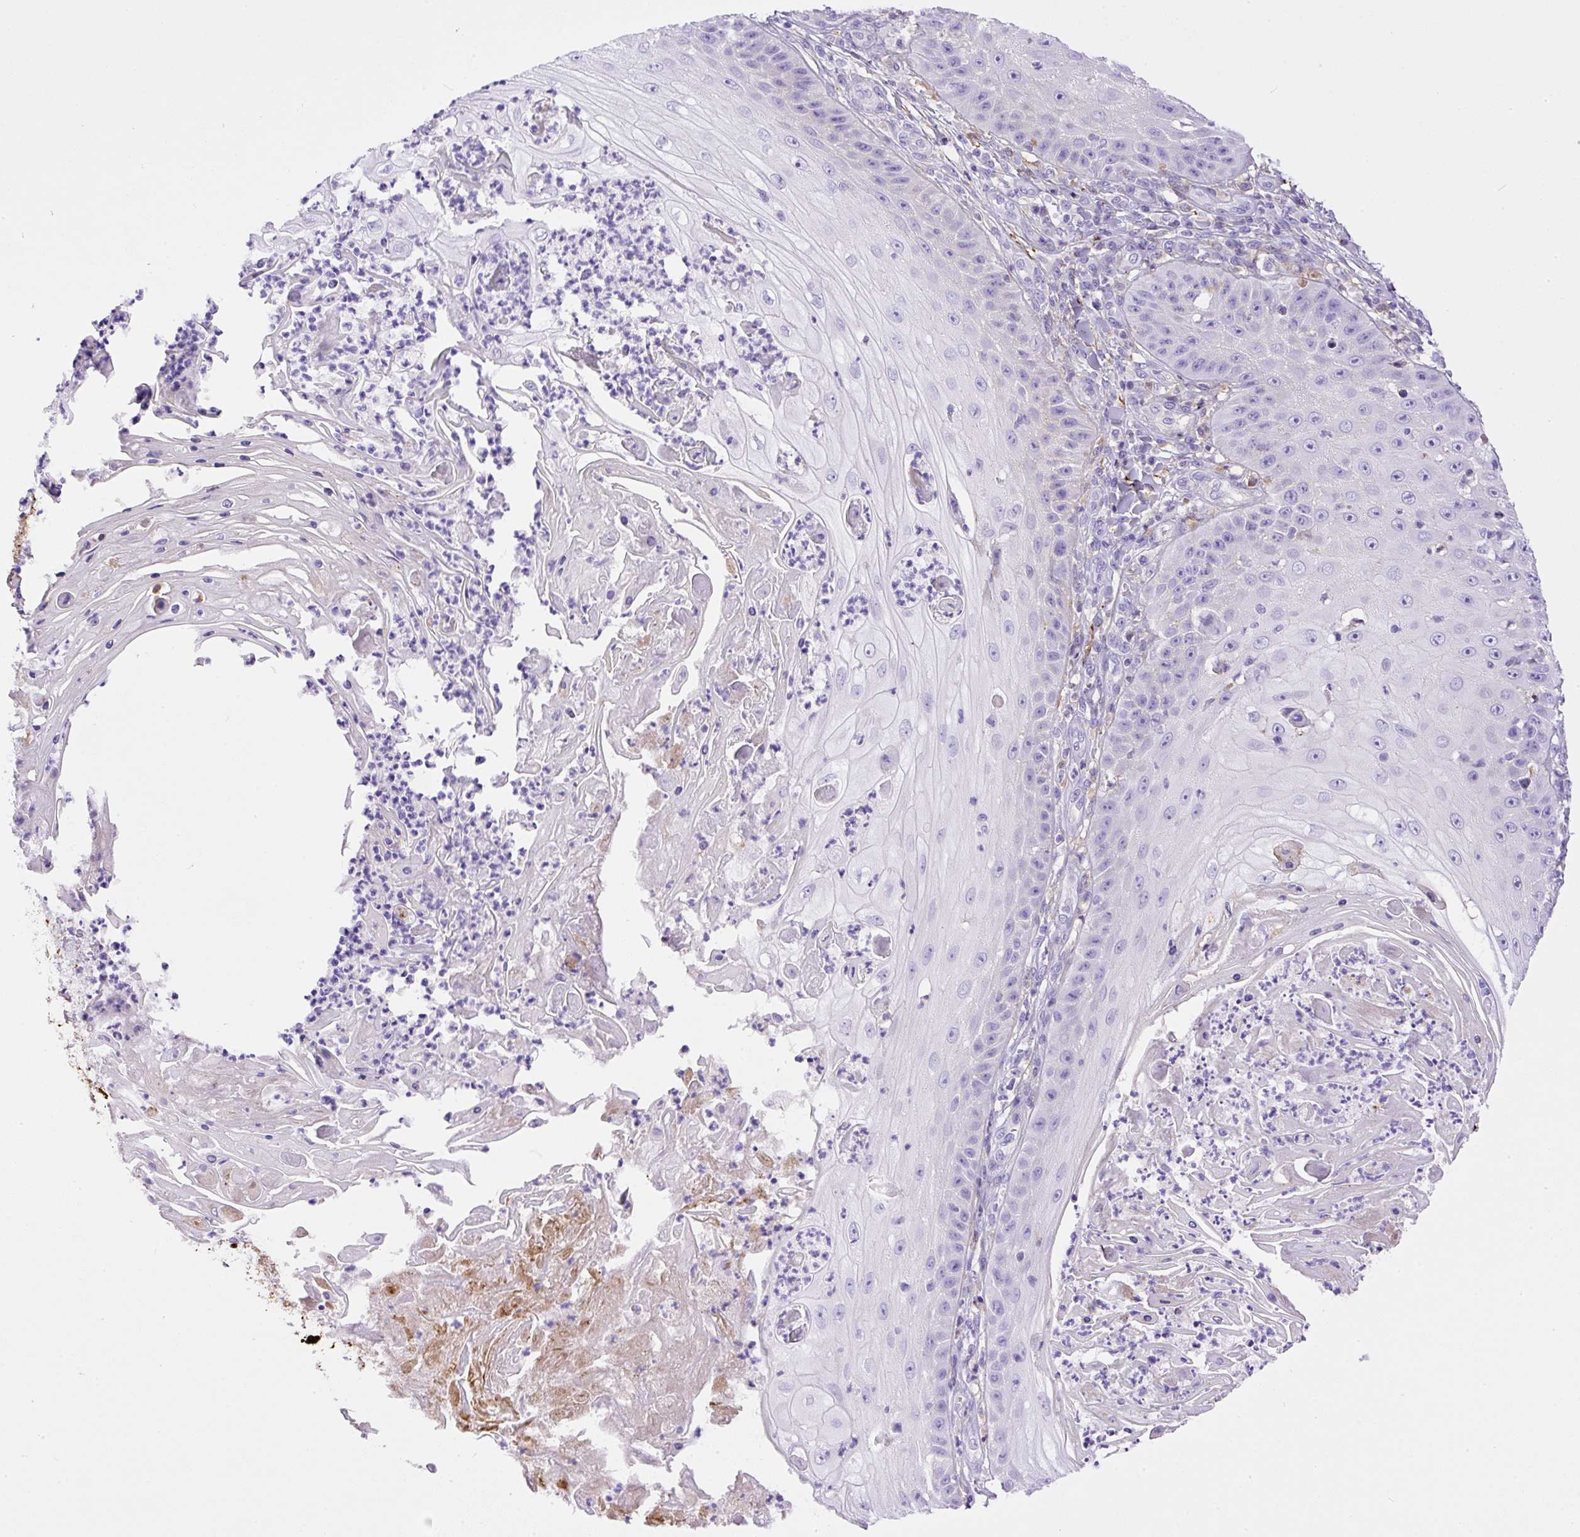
{"staining": {"intensity": "weak", "quantity": "<25%", "location": "cytoplasmic/membranous"}, "tissue": "skin cancer", "cell_type": "Tumor cells", "image_type": "cancer", "snomed": [{"axis": "morphology", "description": "Squamous cell carcinoma, NOS"}, {"axis": "topography", "description": "Skin"}], "caption": "There is no significant staining in tumor cells of skin cancer.", "gene": "APCS", "patient": {"sex": "male", "age": 70}}